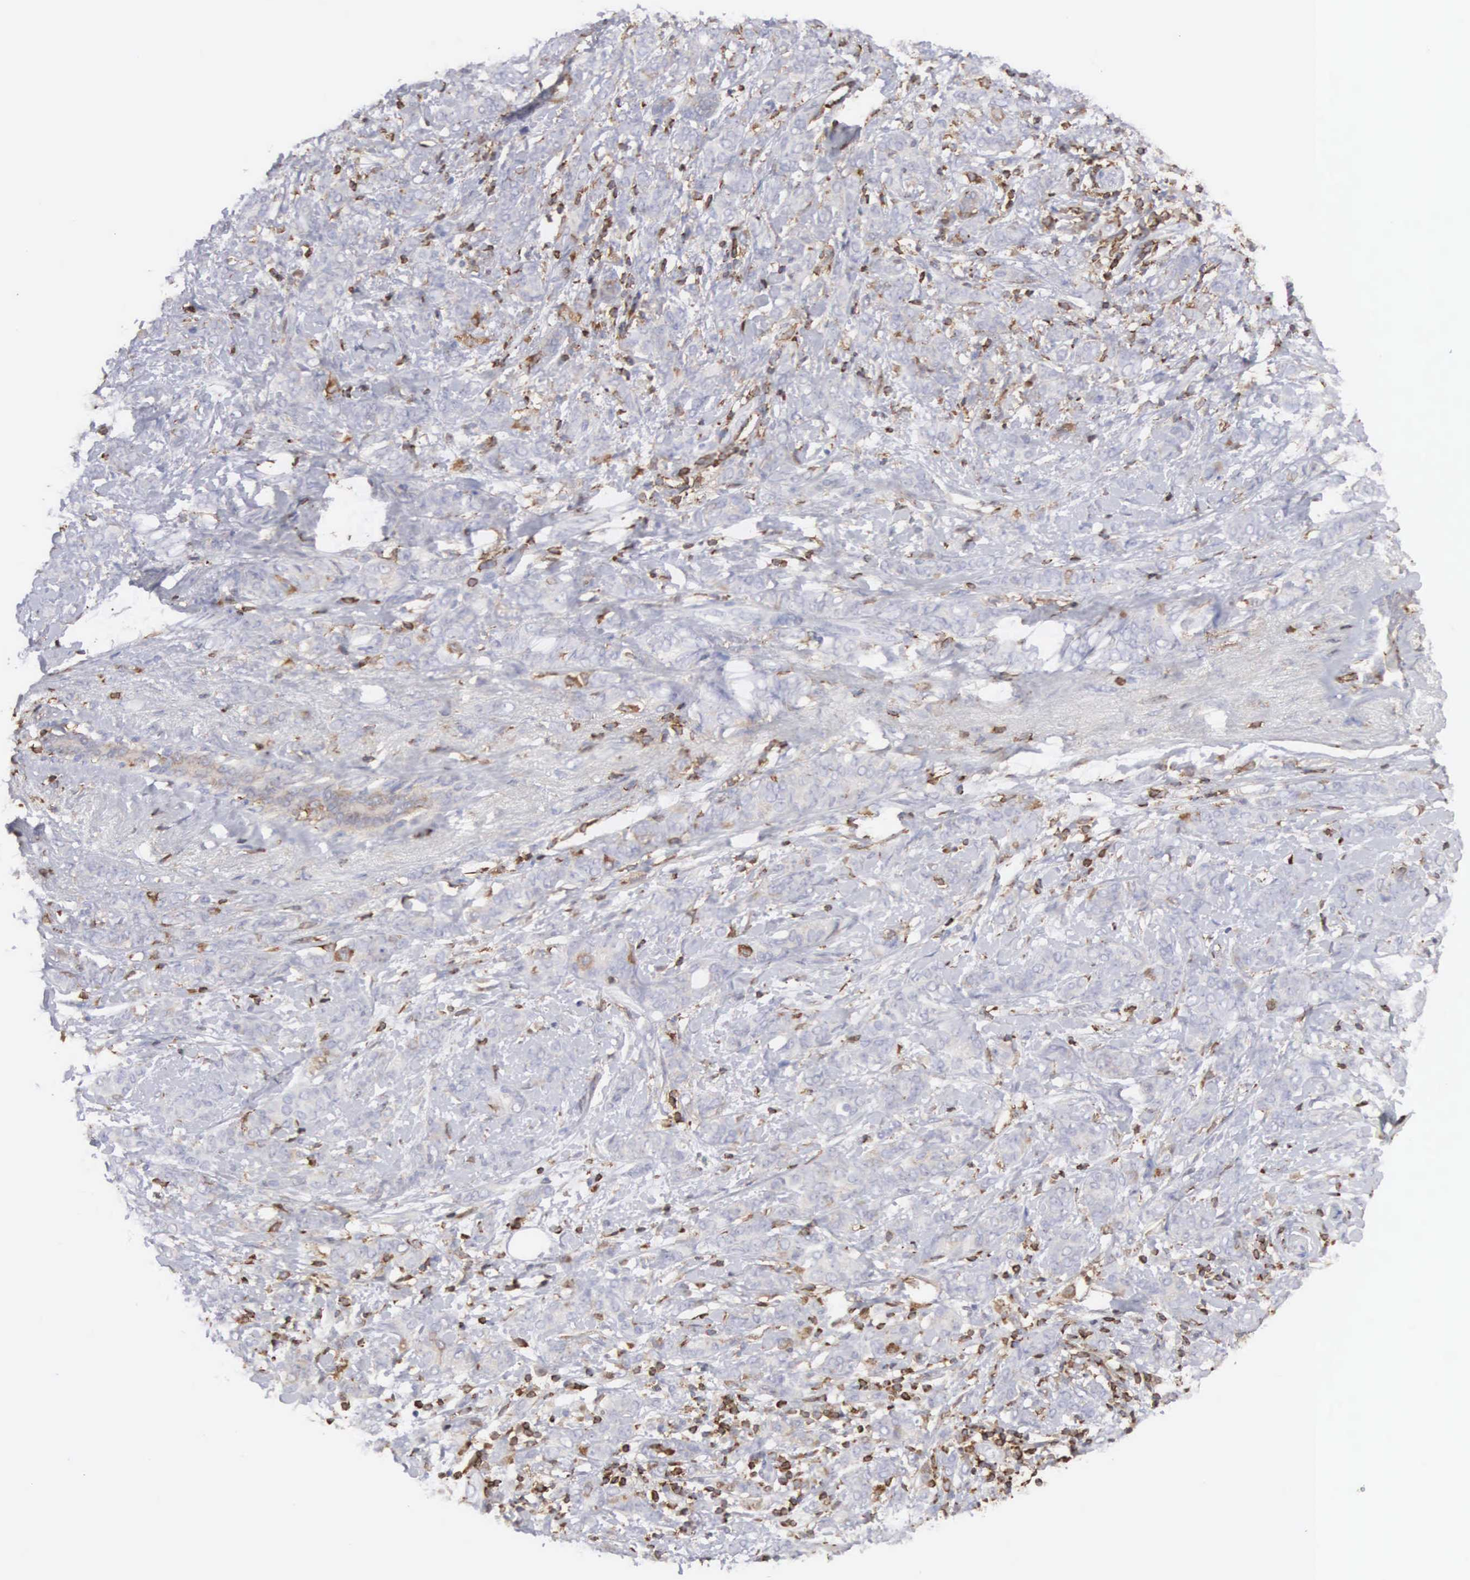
{"staining": {"intensity": "negative", "quantity": "none", "location": "none"}, "tissue": "breast cancer", "cell_type": "Tumor cells", "image_type": "cancer", "snomed": [{"axis": "morphology", "description": "Lobular carcinoma"}, {"axis": "topography", "description": "Breast"}], "caption": "Immunohistochemistry (IHC) photomicrograph of human breast lobular carcinoma stained for a protein (brown), which shows no positivity in tumor cells.", "gene": "SH3BP1", "patient": {"sex": "female", "age": 85}}